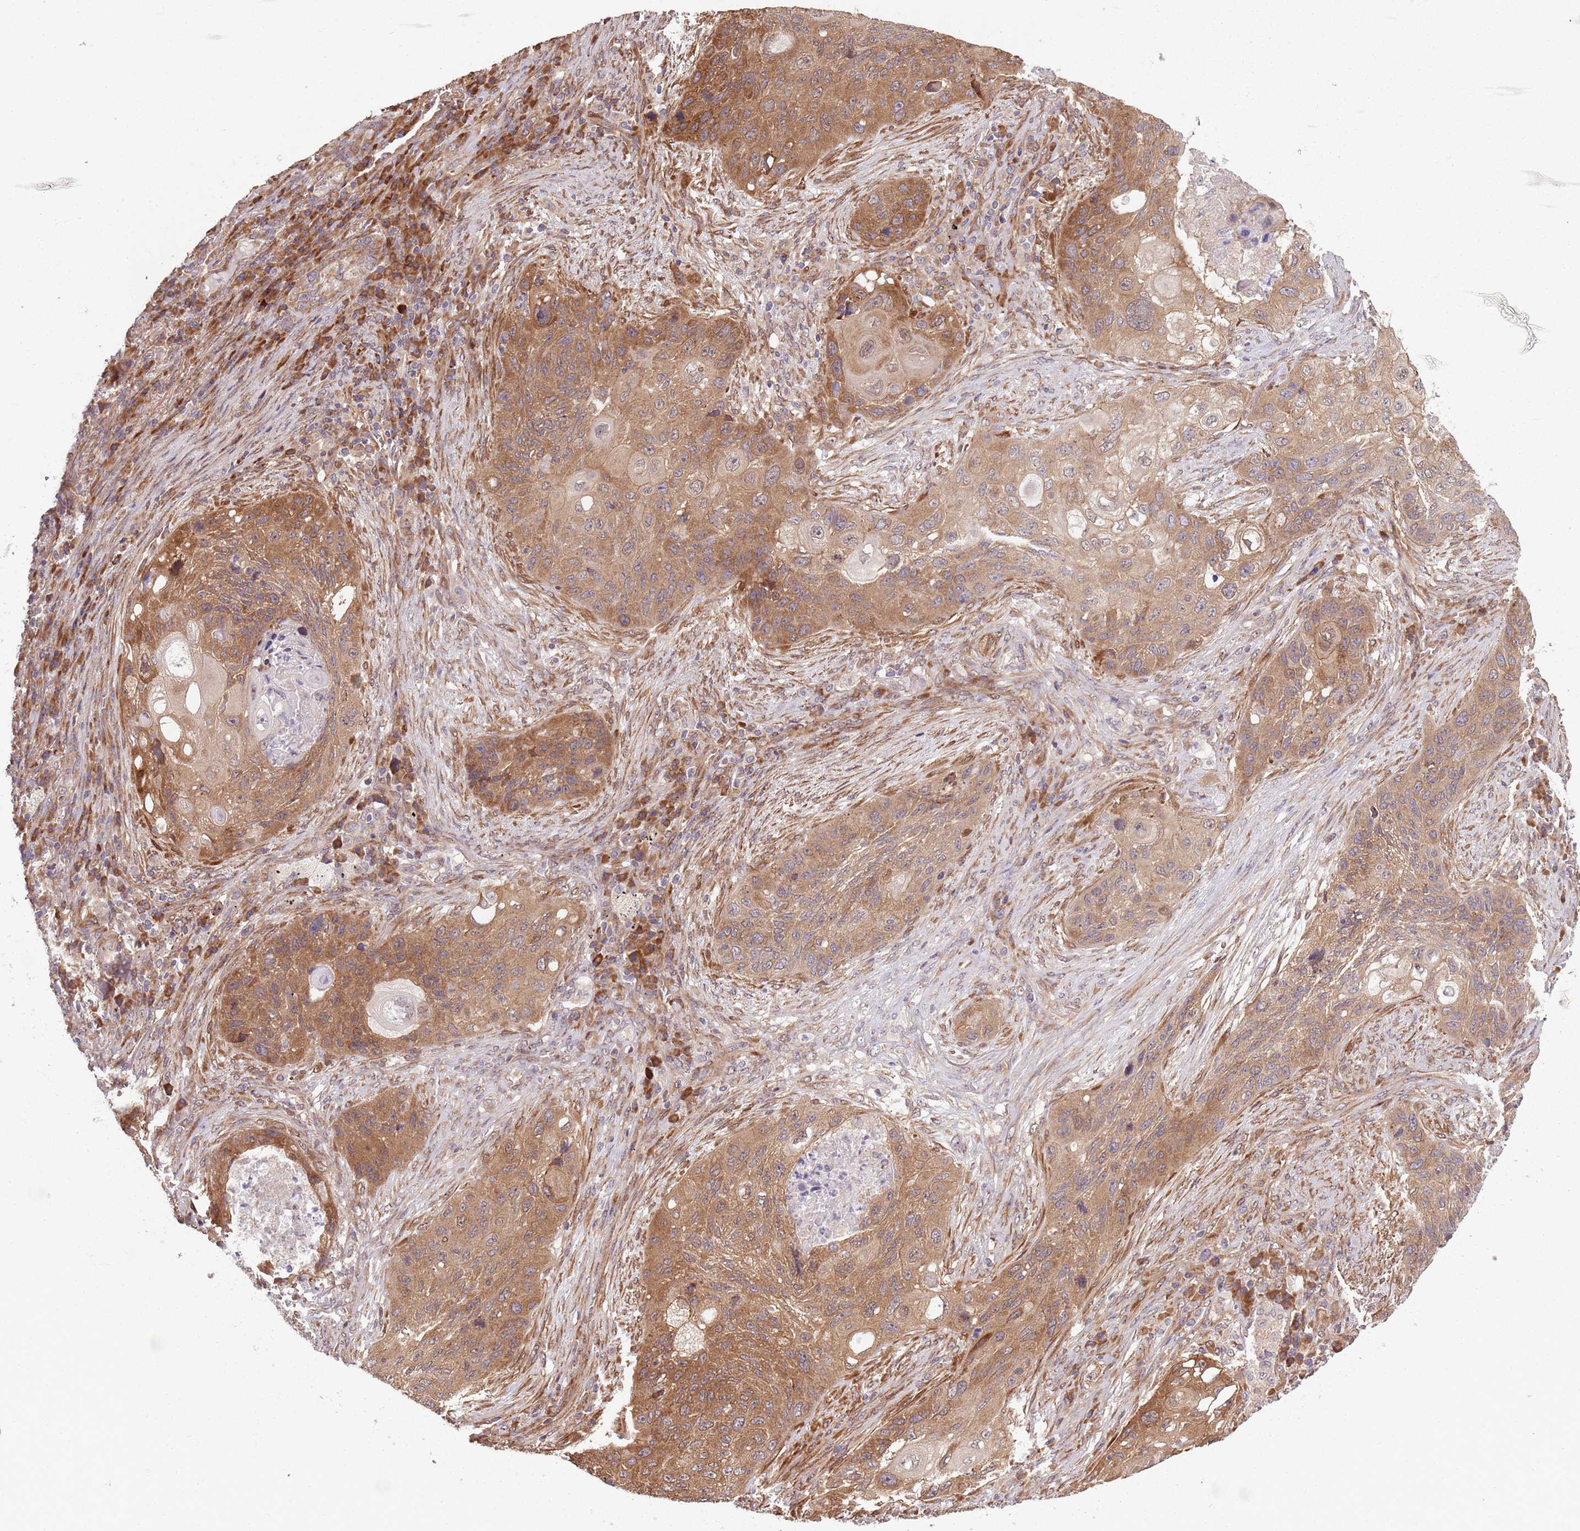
{"staining": {"intensity": "moderate", "quantity": ">75%", "location": "cytoplasmic/membranous"}, "tissue": "lung cancer", "cell_type": "Tumor cells", "image_type": "cancer", "snomed": [{"axis": "morphology", "description": "Squamous cell carcinoma, NOS"}, {"axis": "topography", "description": "Lung"}], "caption": "The immunohistochemical stain shows moderate cytoplasmic/membranous positivity in tumor cells of squamous cell carcinoma (lung) tissue. (brown staining indicates protein expression, while blue staining denotes nuclei).", "gene": "NOTCH3", "patient": {"sex": "female", "age": 63}}